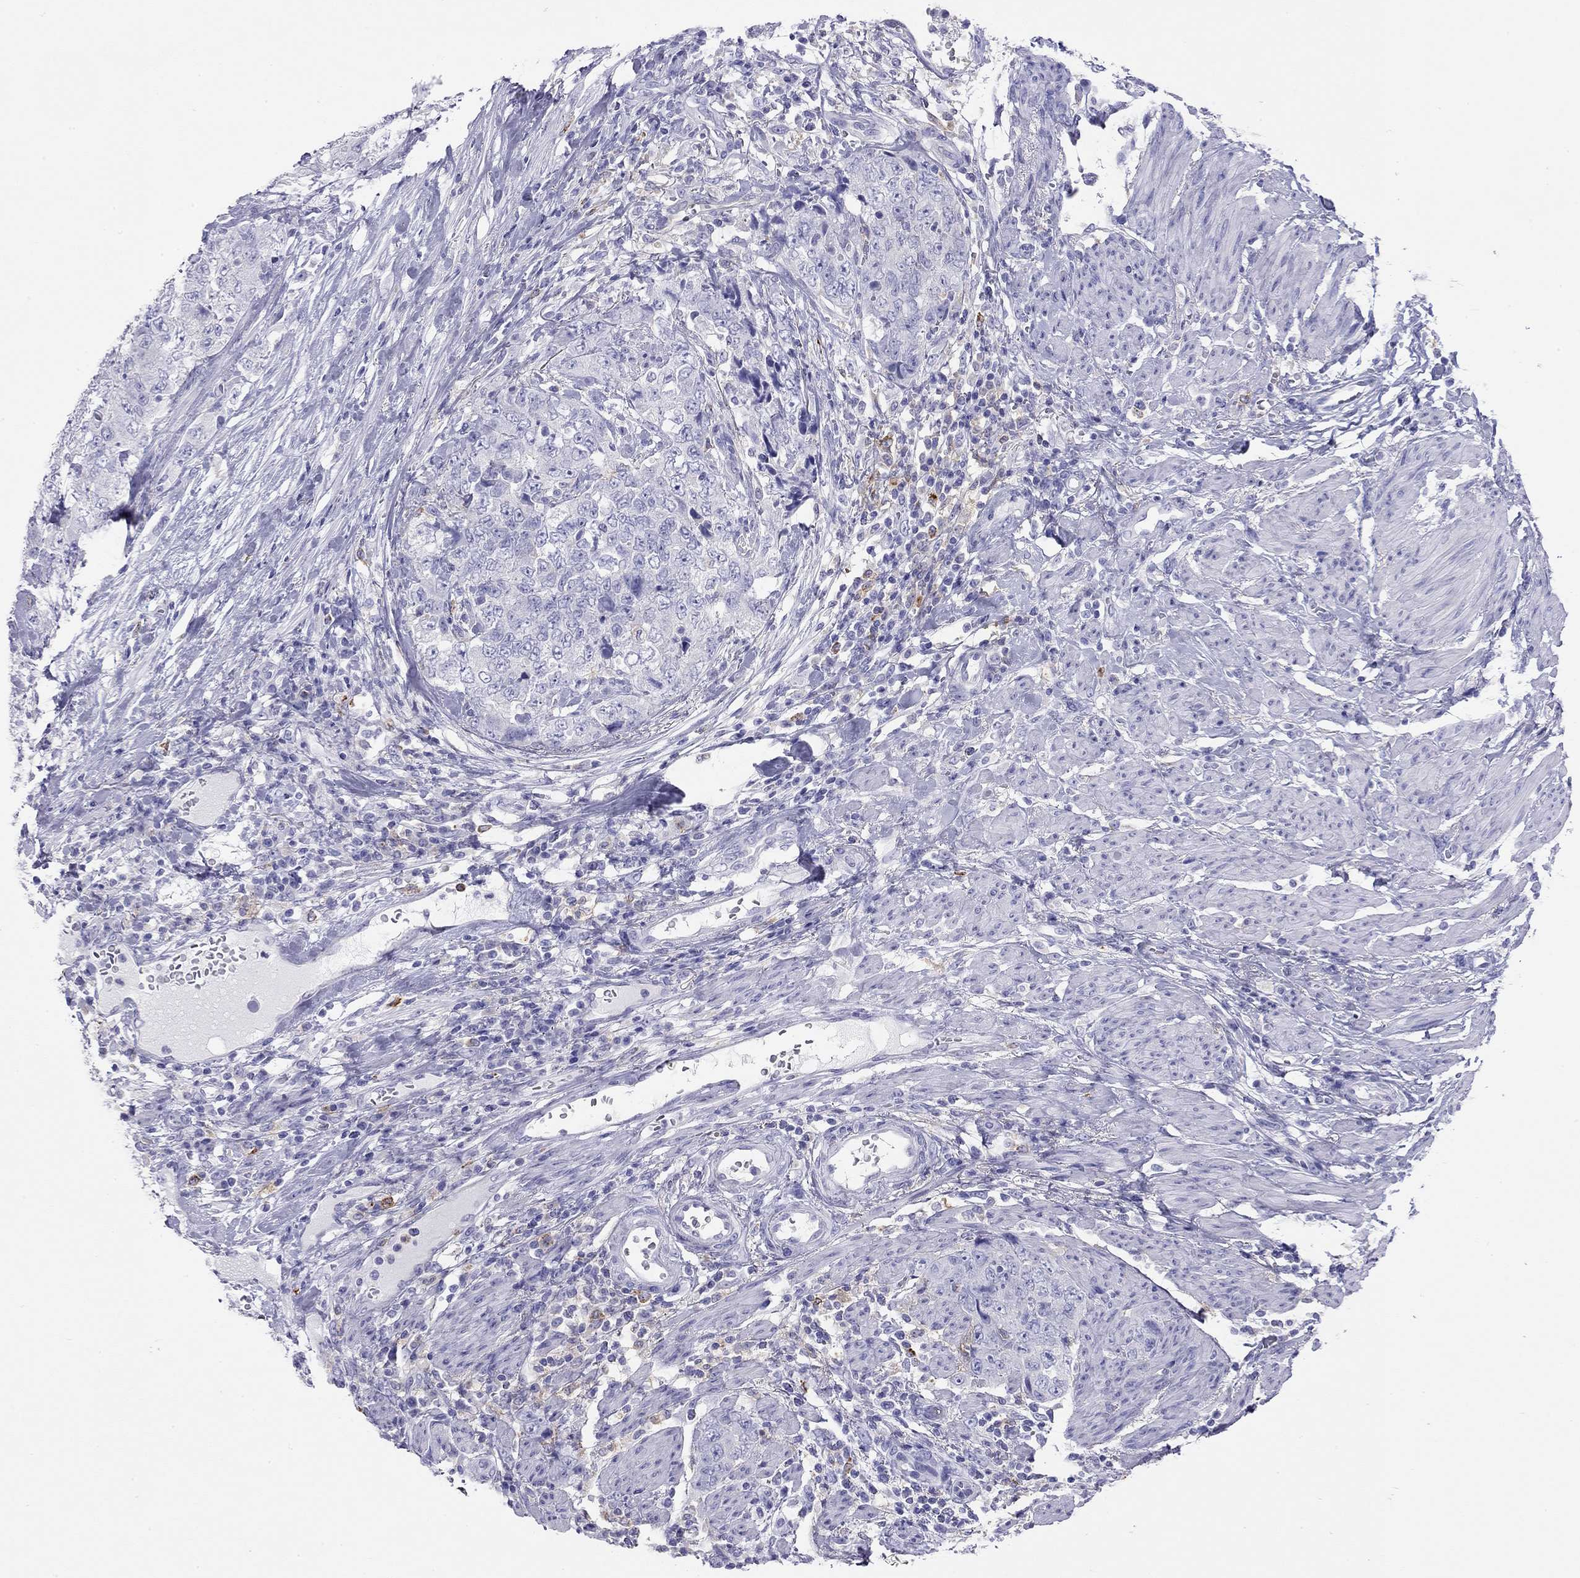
{"staining": {"intensity": "negative", "quantity": "none", "location": "none"}, "tissue": "urothelial cancer", "cell_type": "Tumor cells", "image_type": "cancer", "snomed": [{"axis": "morphology", "description": "Urothelial carcinoma, High grade"}, {"axis": "topography", "description": "Urinary bladder"}], "caption": "Urothelial cancer stained for a protein using immunohistochemistry (IHC) shows no positivity tumor cells.", "gene": "HLA-DQB2", "patient": {"sex": "female", "age": 78}}